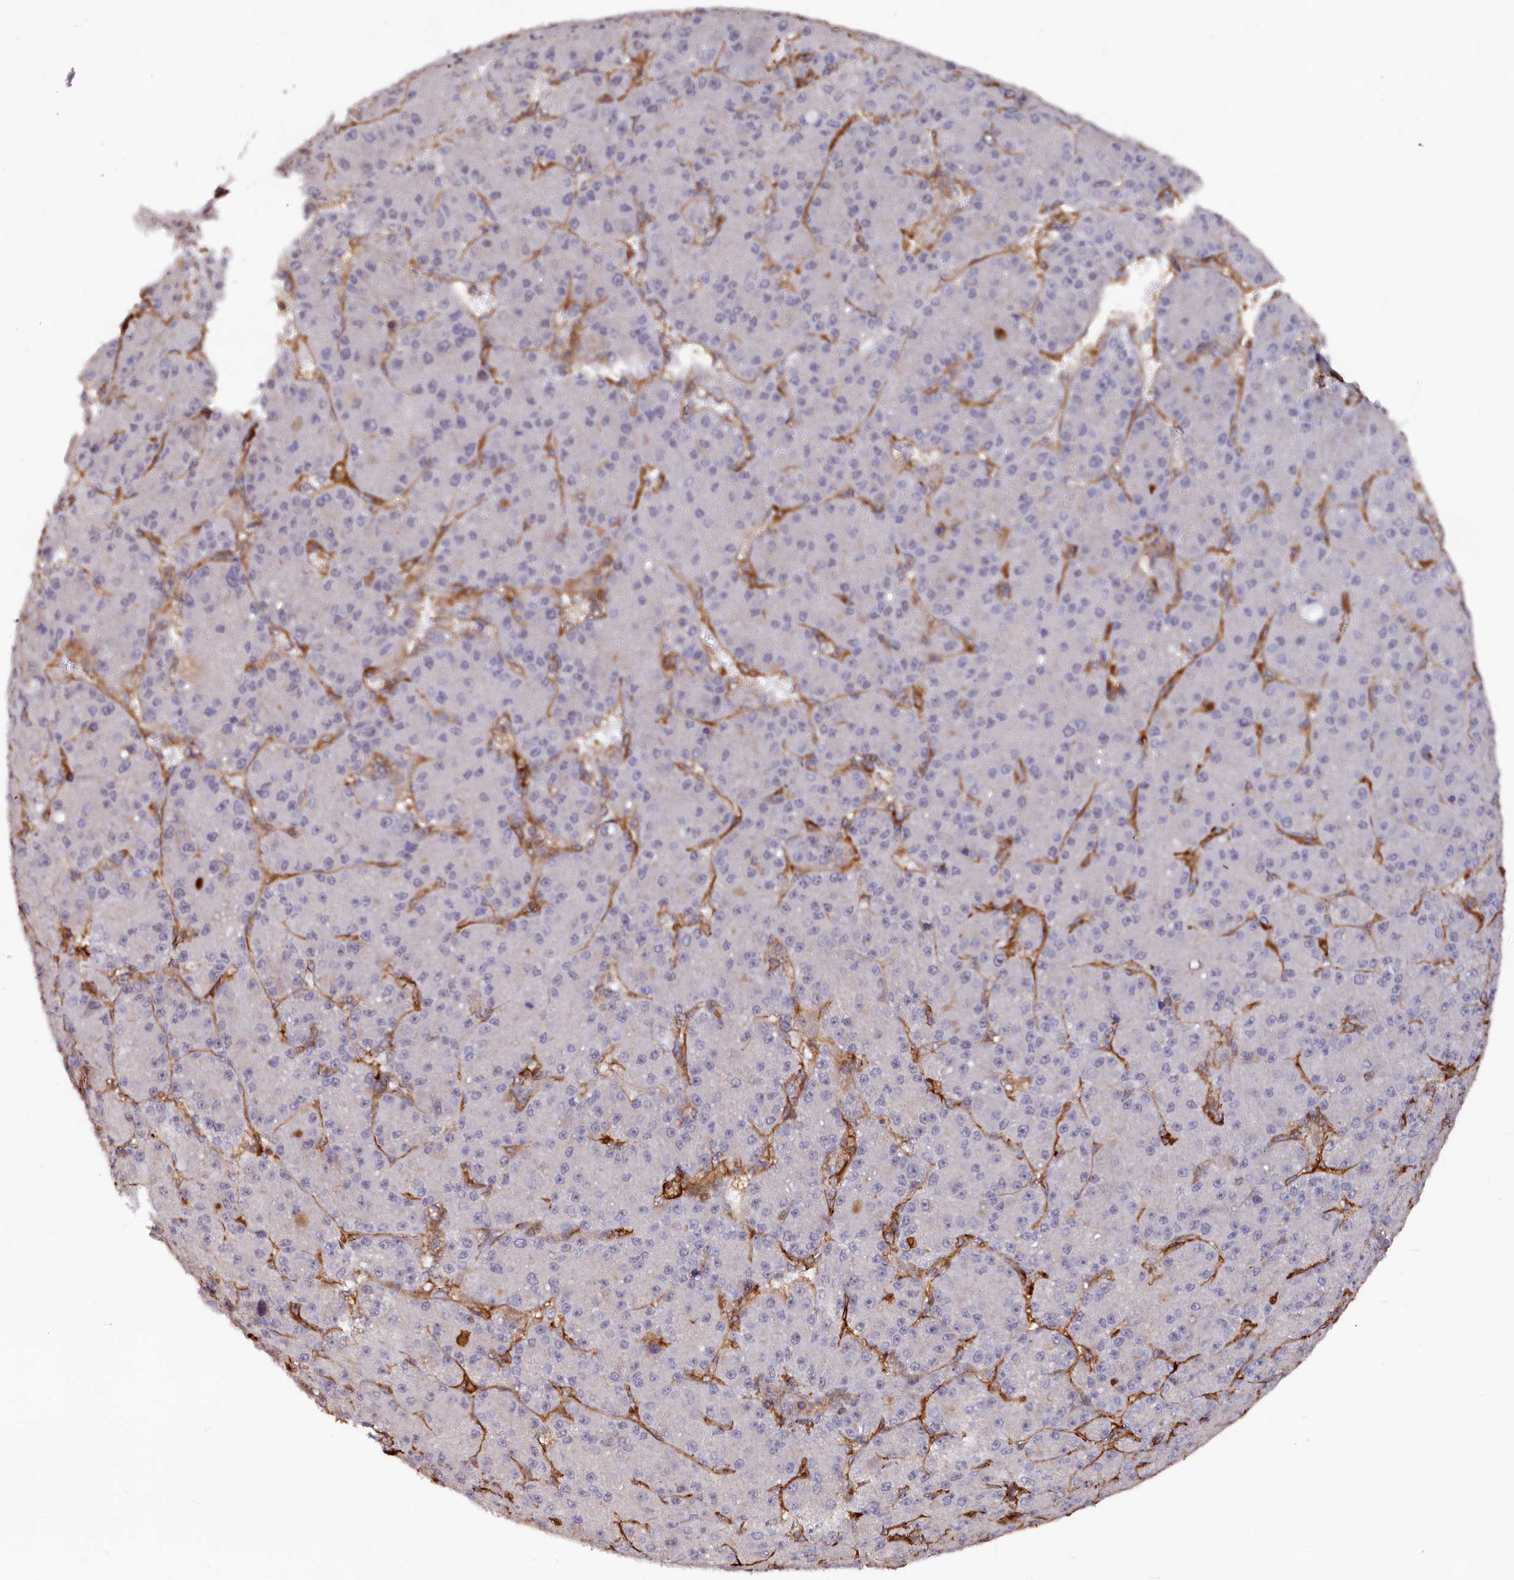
{"staining": {"intensity": "negative", "quantity": "none", "location": "none"}, "tissue": "liver cancer", "cell_type": "Tumor cells", "image_type": "cancer", "snomed": [{"axis": "morphology", "description": "Carcinoma, Hepatocellular, NOS"}, {"axis": "topography", "description": "Liver"}], "caption": "The immunohistochemistry micrograph has no significant staining in tumor cells of hepatocellular carcinoma (liver) tissue.", "gene": "PLEKHO2", "patient": {"sex": "male", "age": 67}}